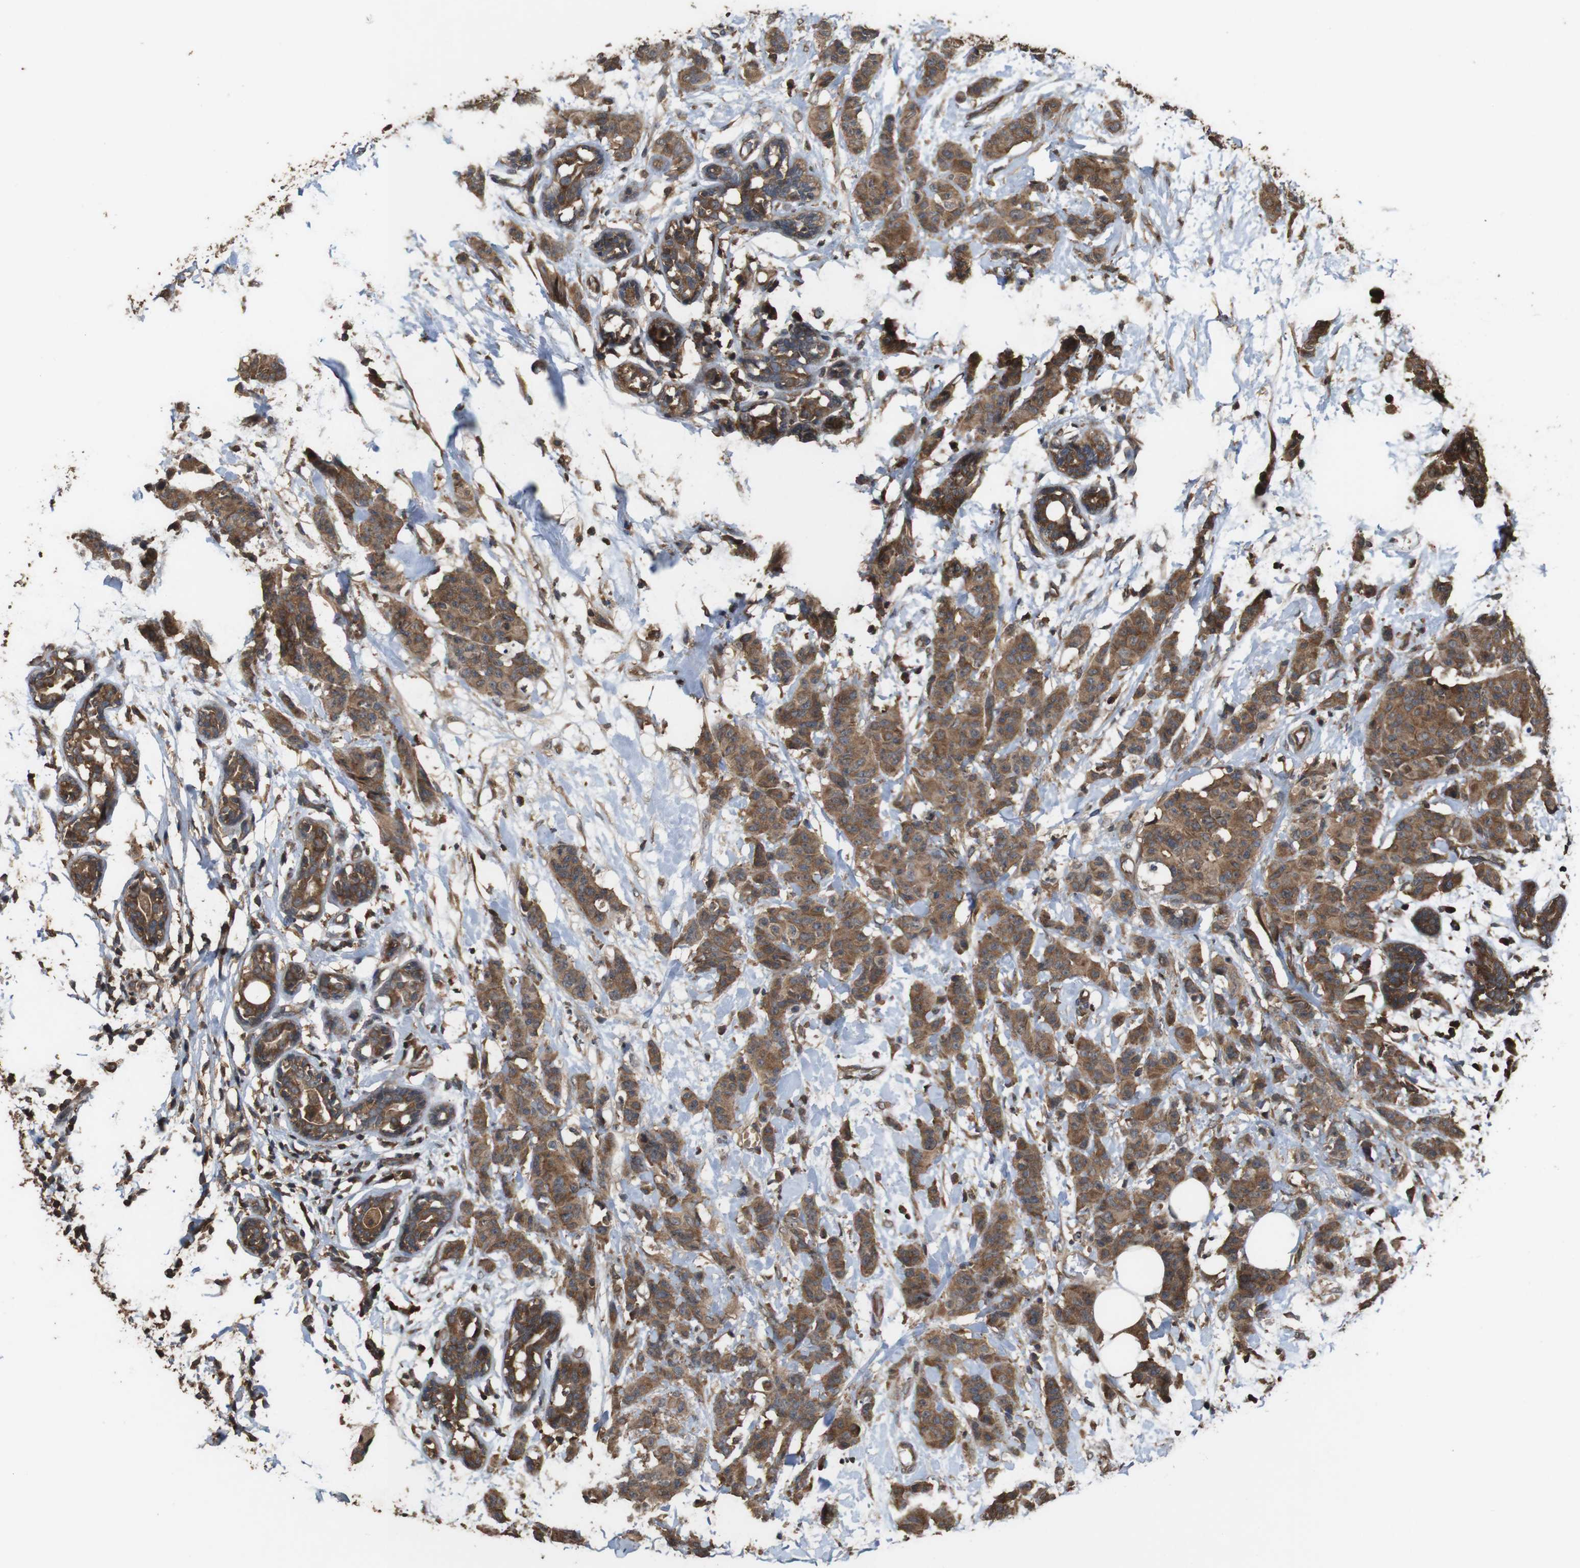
{"staining": {"intensity": "strong", "quantity": ">75%", "location": "cytoplasmic/membranous"}, "tissue": "breast cancer", "cell_type": "Tumor cells", "image_type": "cancer", "snomed": [{"axis": "morphology", "description": "Normal tissue, NOS"}, {"axis": "morphology", "description": "Duct carcinoma"}, {"axis": "topography", "description": "Breast"}], "caption": "Approximately >75% of tumor cells in human breast invasive ductal carcinoma display strong cytoplasmic/membranous protein expression as visualized by brown immunohistochemical staining.", "gene": "BAG4", "patient": {"sex": "female", "age": 40}}